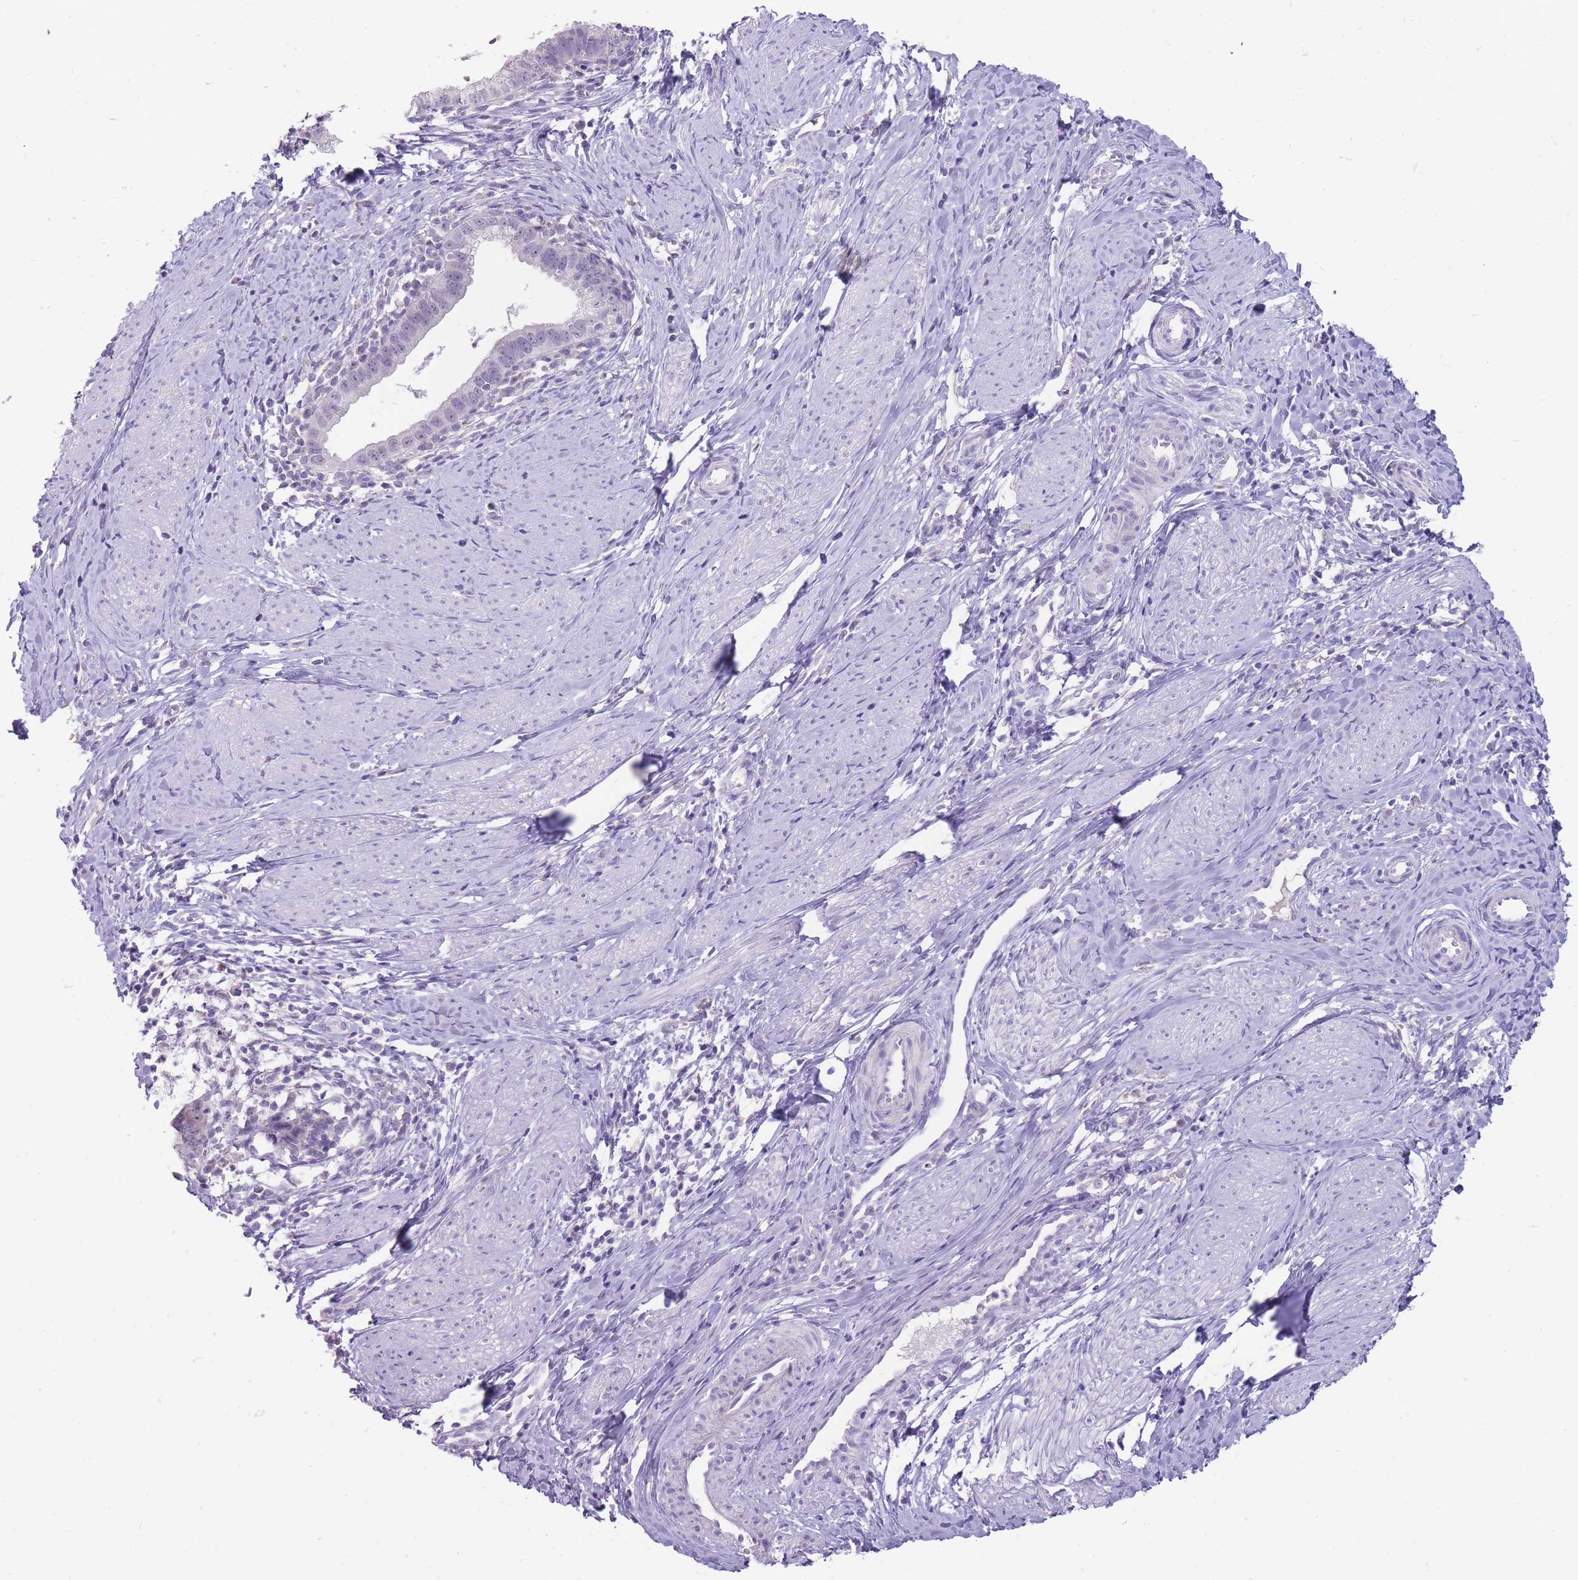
{"staining": {"intensity": "negative", "quantity": "none", "location": "none"}, "tissue": "cervical cancer", "cell_type": "Tumor cells", "image_type": "cancer", "snomed": [{"axis": "morphology", "description": "Adenocarcinoma, NOS"}, {"axis": "topography", "description": "Cervix"}], "caption": "DAB immunohistochemical staining of human cervical cancer (adenocarcinoma) displays no significant staining in tumor cells.", "gene": "ERICH4", "patient": {"sex": "female", "age": 36}}